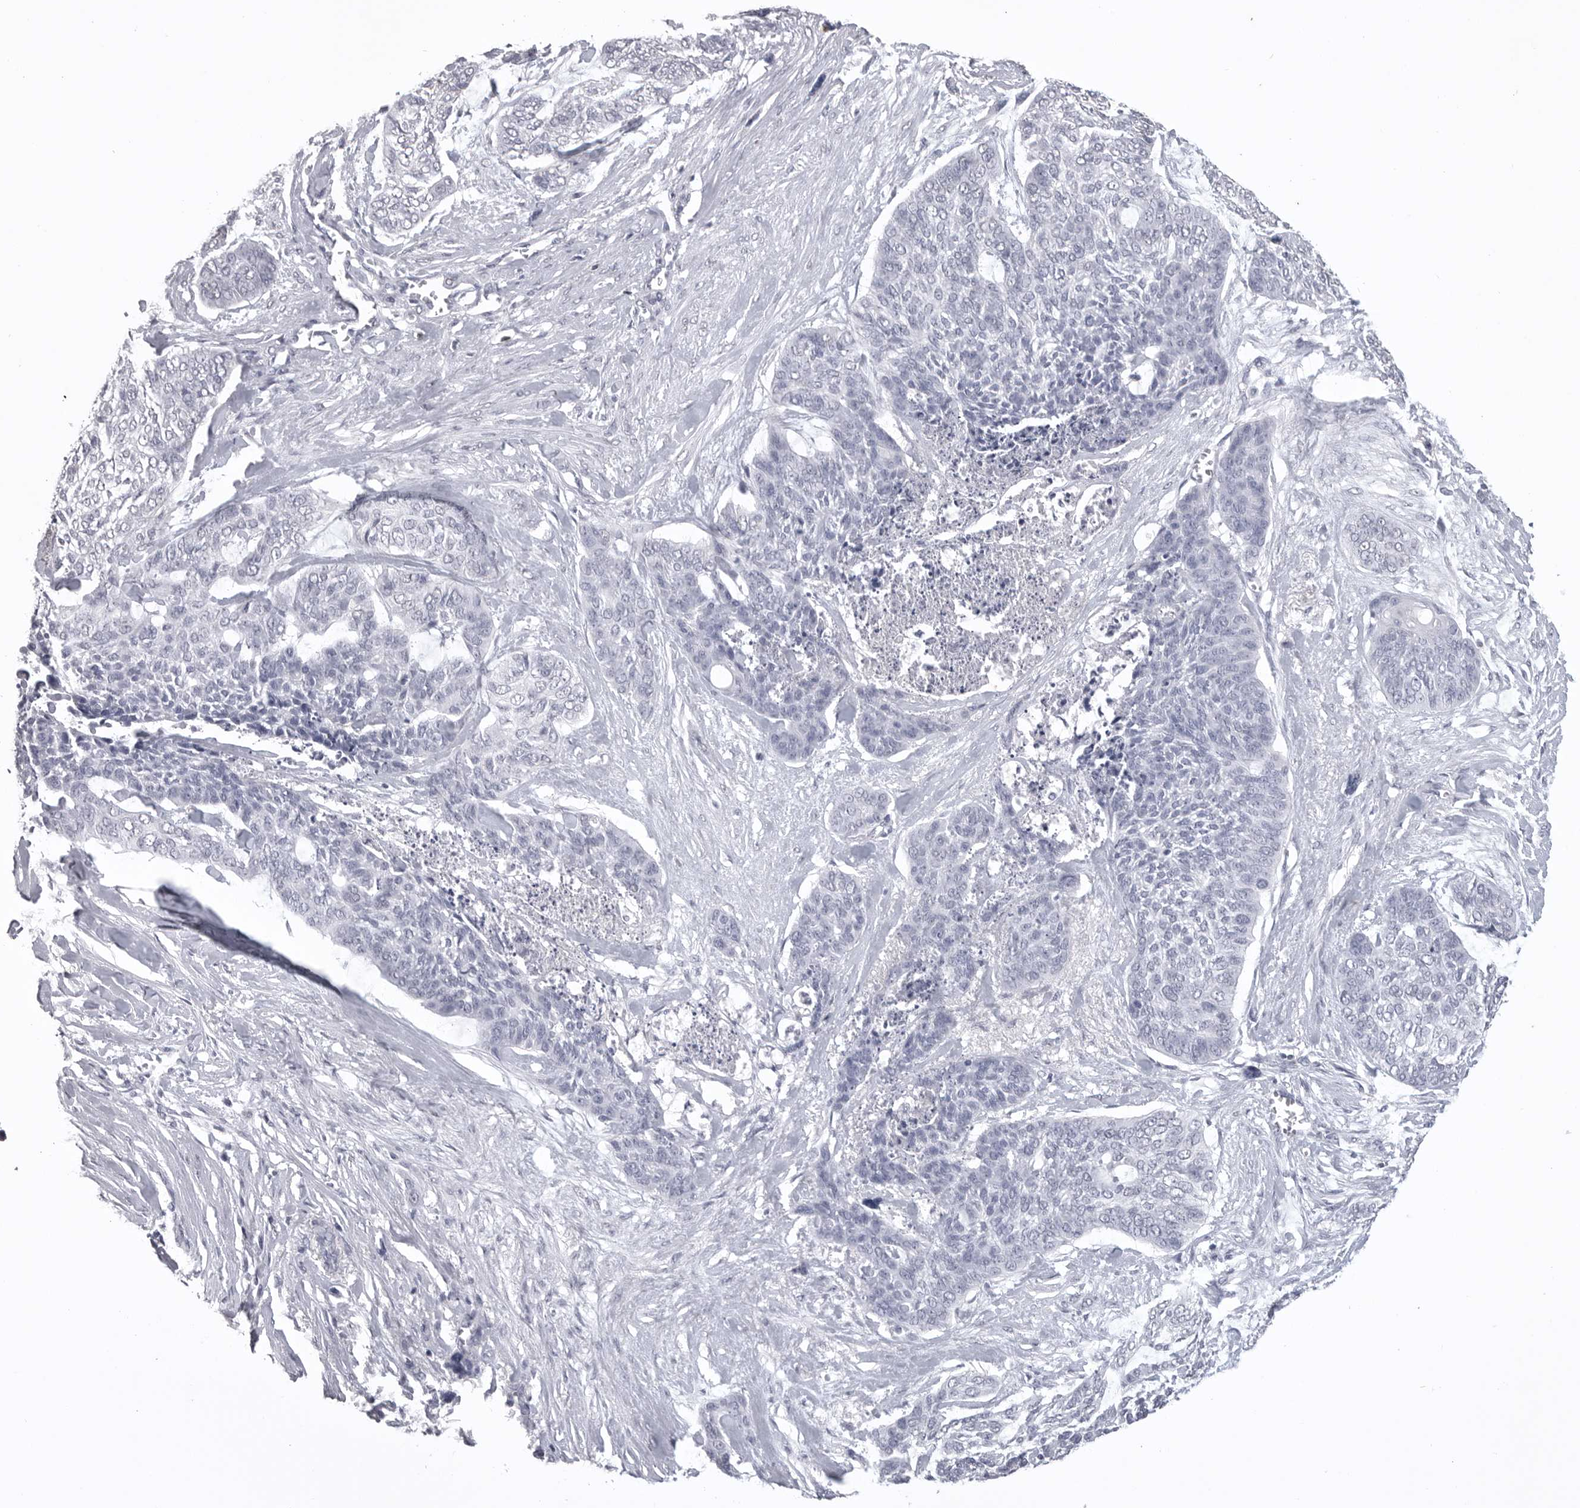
{"staining": {"intensity": "negative", "quantity": "none", "location": "none"}, "tissue": "skin cancer", "cell_type": "Tumor cells", "image_type": "cancer", "snomed": [{"axis": "morphology", "description": "Basal cell carcinoma"}, {"axis": "topography", "description": "Skin"}], "caption": "There is no significant positivity in tumor cells of skin cancer (basal cell carcinoma).", "gene": "ITGAL", "patient": {"sex": "female", "age": 64}}